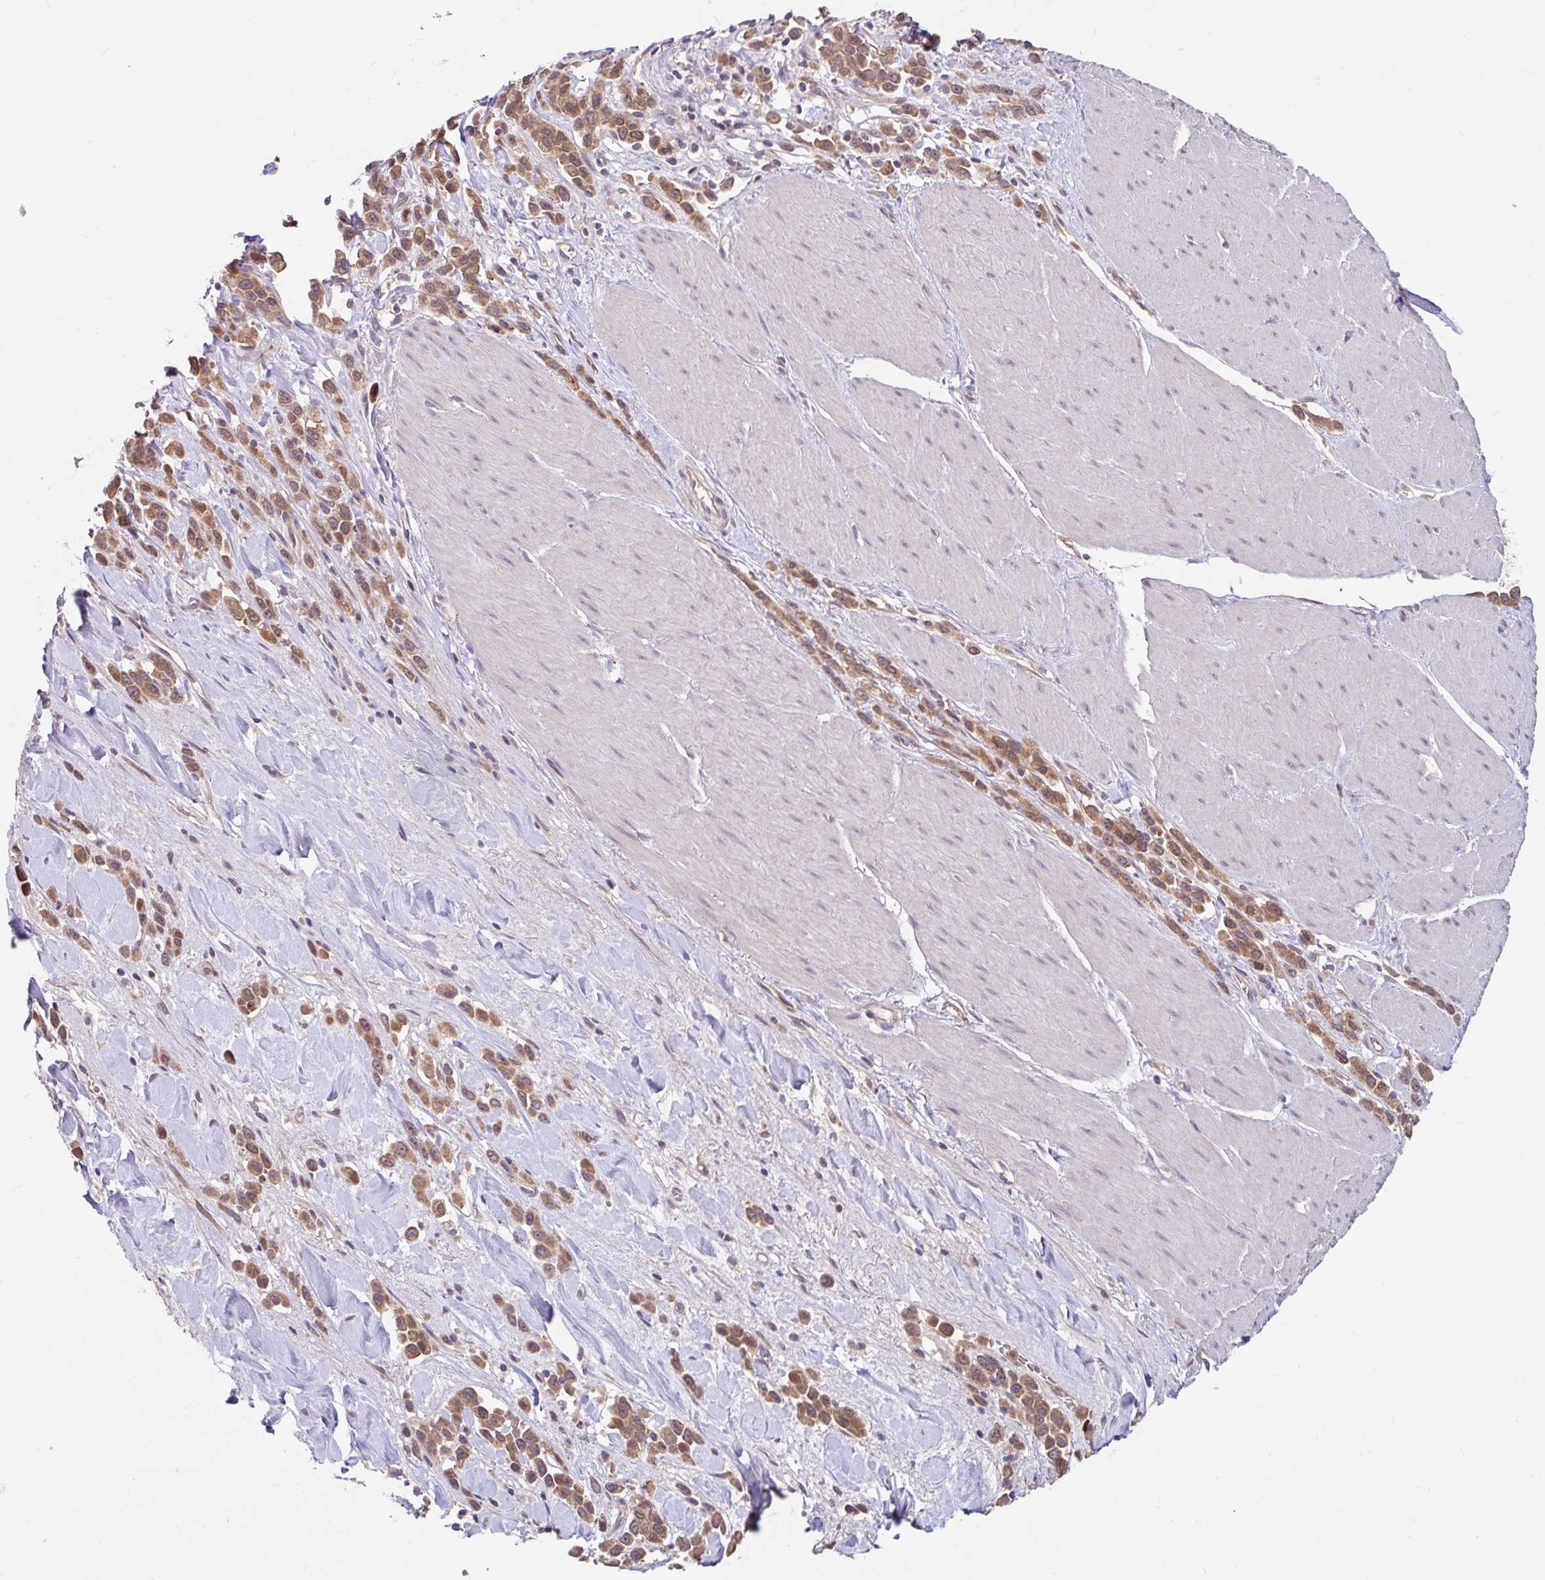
{"staining": {"intensity": "moderate", "quantity": ">75%", "location": "cytoplasmic/membranous"}, "tissue": "stomach cancer", "cell_type": "Tumor cells", "image_type": "cancer", "snomed": [{"axis": "morphology", "description": "Adenocarcinoma, NOS"}, {"axis": "topography", "description": "Stomach"}], "caption": "Human stomach cancer stained for a protein (brown) reveals moderate cytoplasmic/membranous positive expression in approximately >75% of tumor cells.", "gene": "STYXL1", "patient": {"sex": "male", "age": 47}}